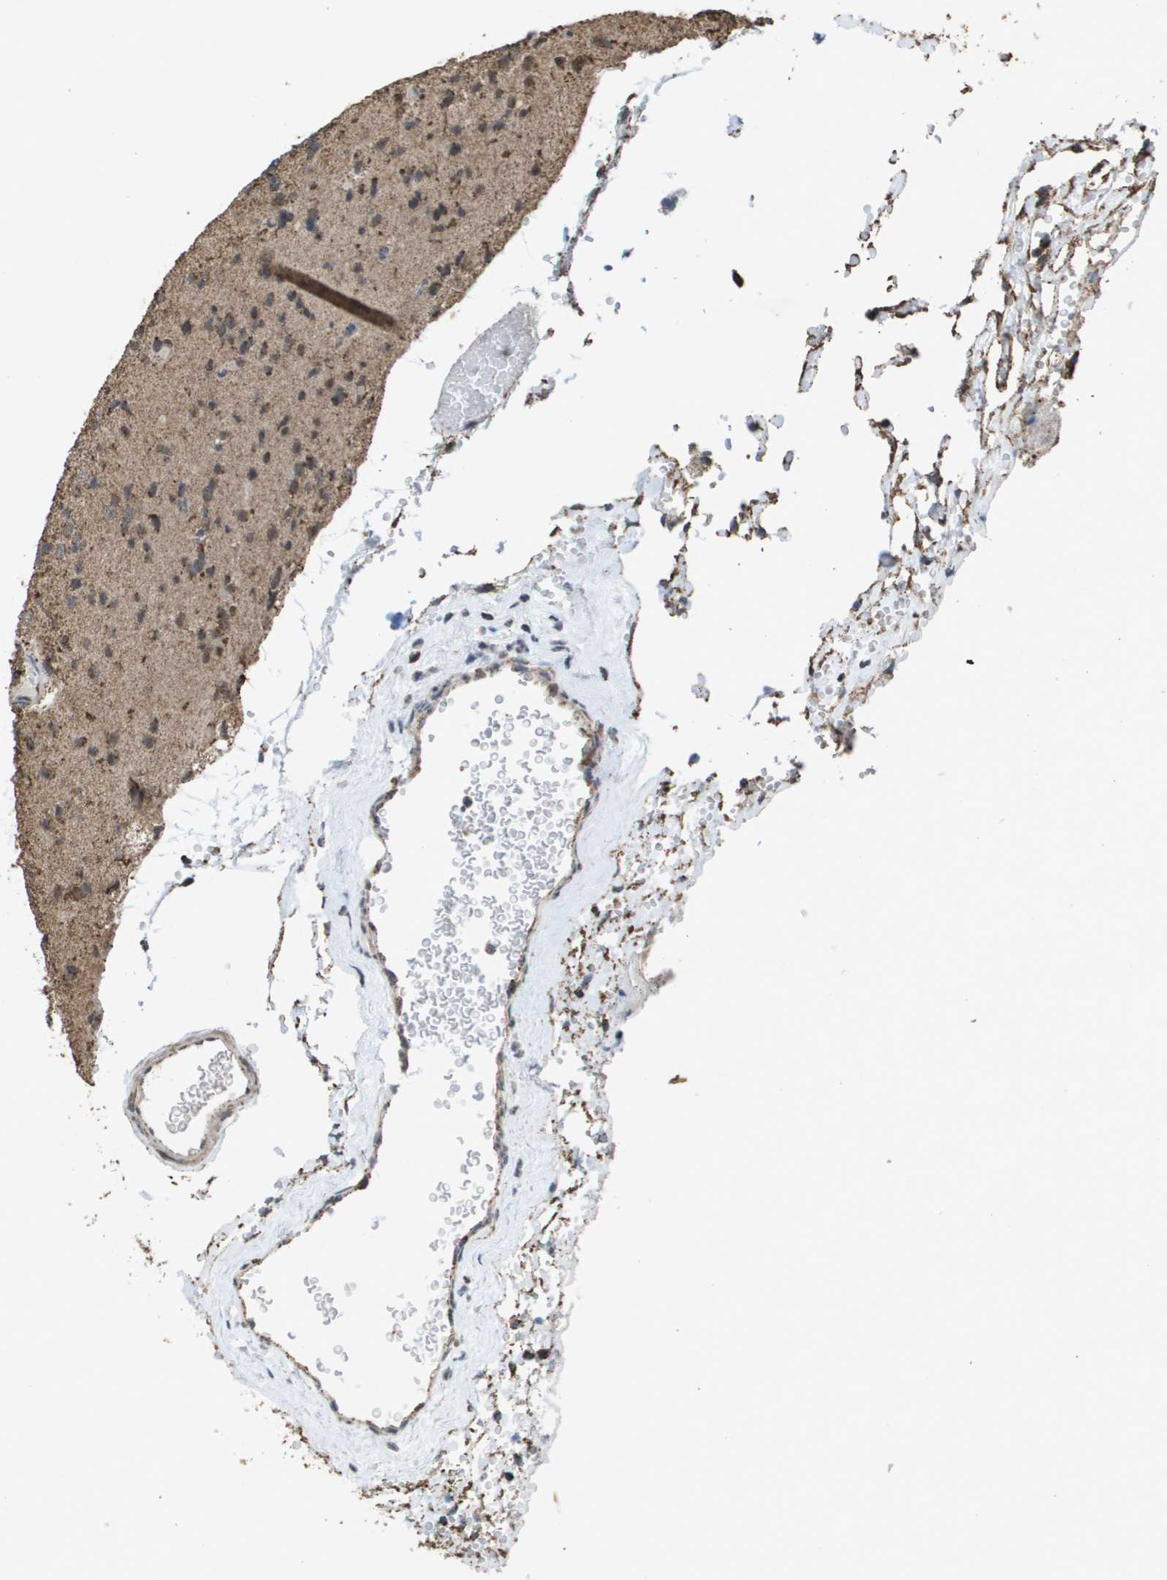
{"staining": {"intensity": "moderate", "quantity": "<25%", "location": "cytoplasmic/membranous"}, "tissue": "glioma", "cell_type": "Tumor cells", "image_type": "cancer", "snomed": [{"axis": "morphology", "description": "Glioma, malignant, Low grade"}, {"axis": "topography", "description": "Brain"}], "caption": "A micrograph showing moderate cytoplasmic/membranous staining in about <25% of tumor cells in glioma, as visualized by brown immunohistochemical staining.", "gene": "HSPE1", "patient": {"sex": "female", "age": 22}}